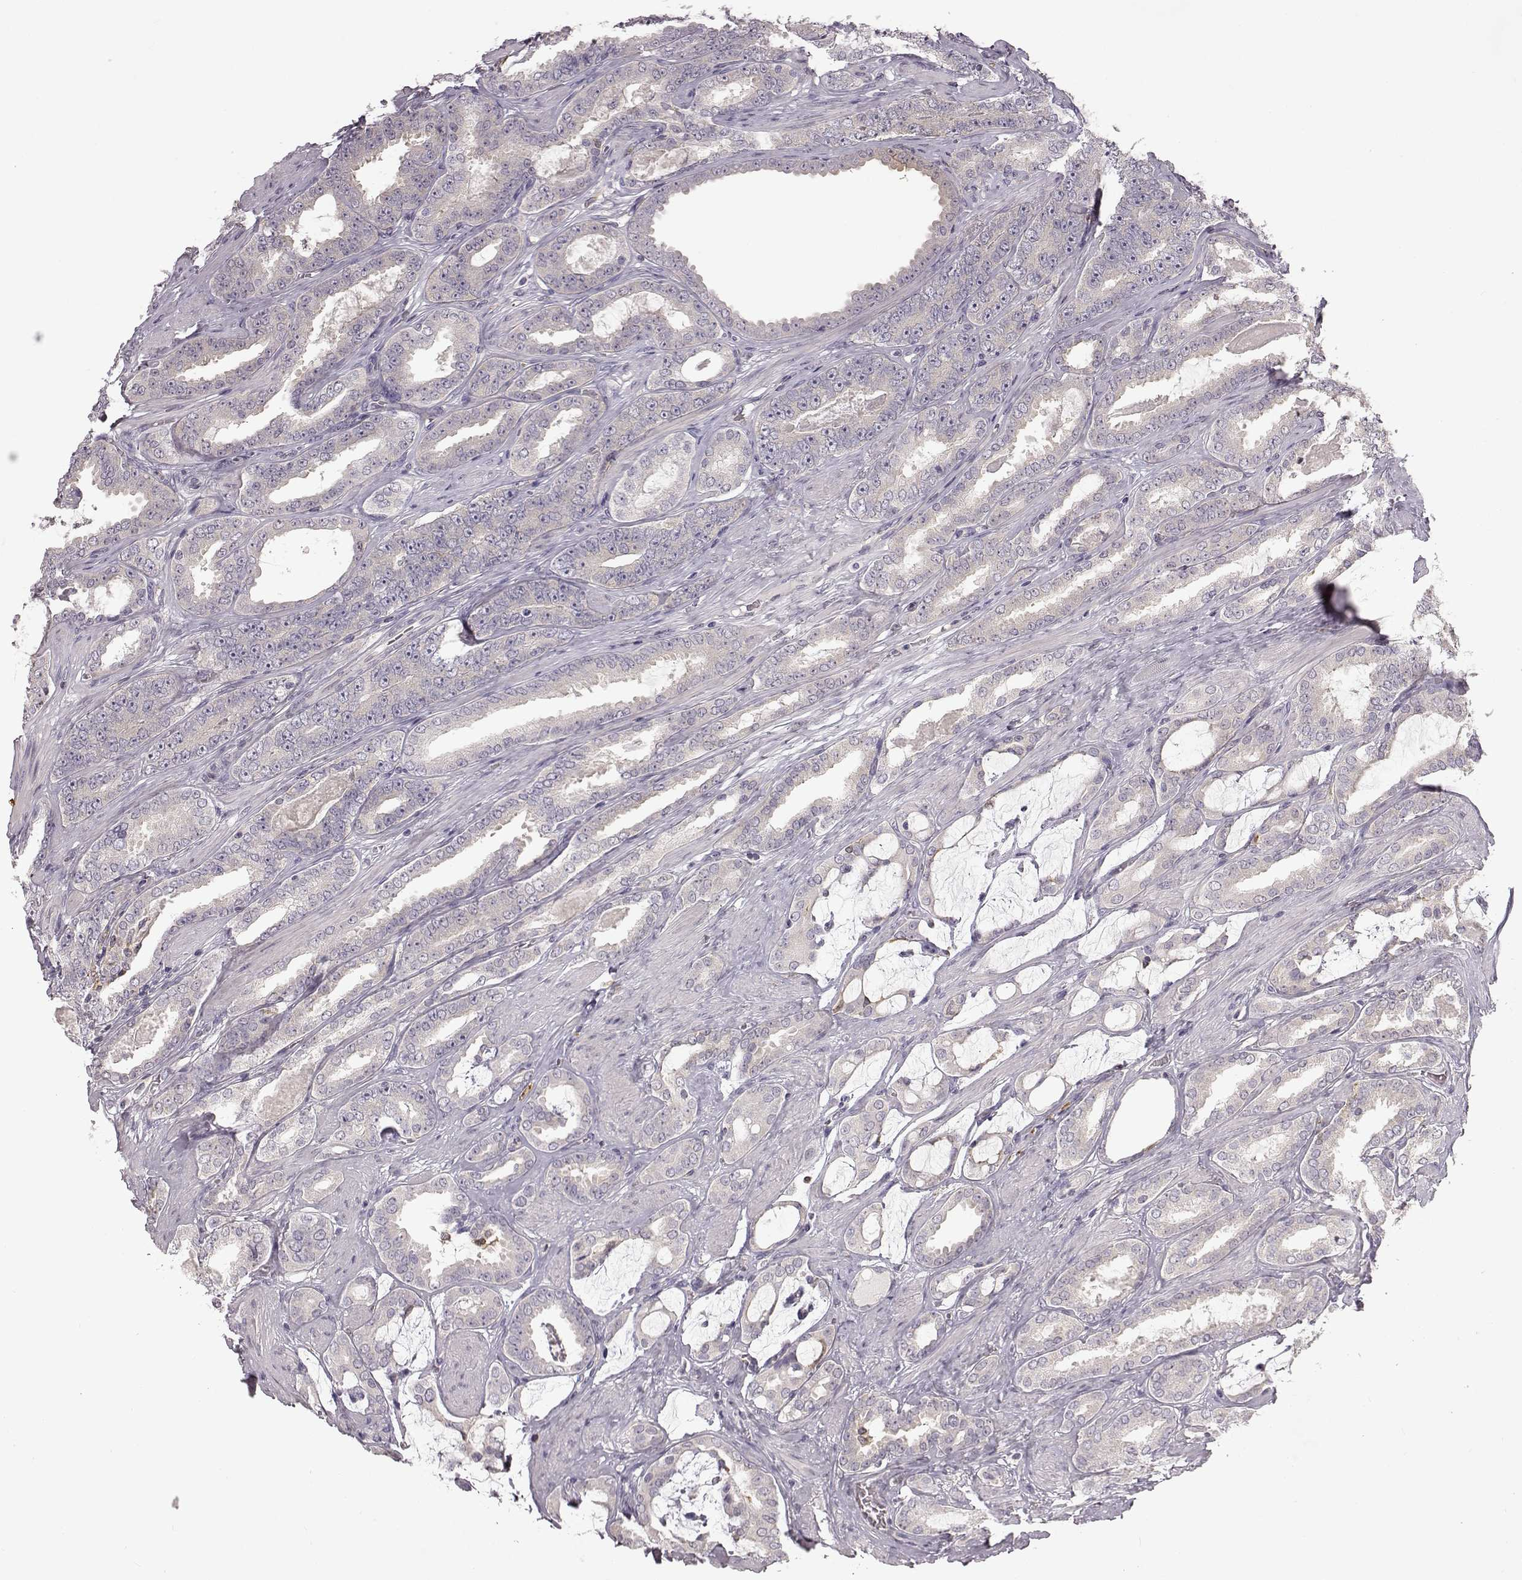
{"staining": {"intensity": "negative", "quantity": "none", "location": "none"}, "tissue": "prostate cancer", "cell_type": "Tumor cells", "image_type": "cancer", "snomed": [{"axis": "morphology", "description": "Adenocarcinoma, High grade"}, {"axis": "topography", "description": "Prostate"}], "caption": "A histopathology image of prostate high-grade adenocarcinoma stained for a protein exhibits no brown staining in tumor cells.", "gene": "SPAG17", "patient": {"sex": "male", "age": 63}}